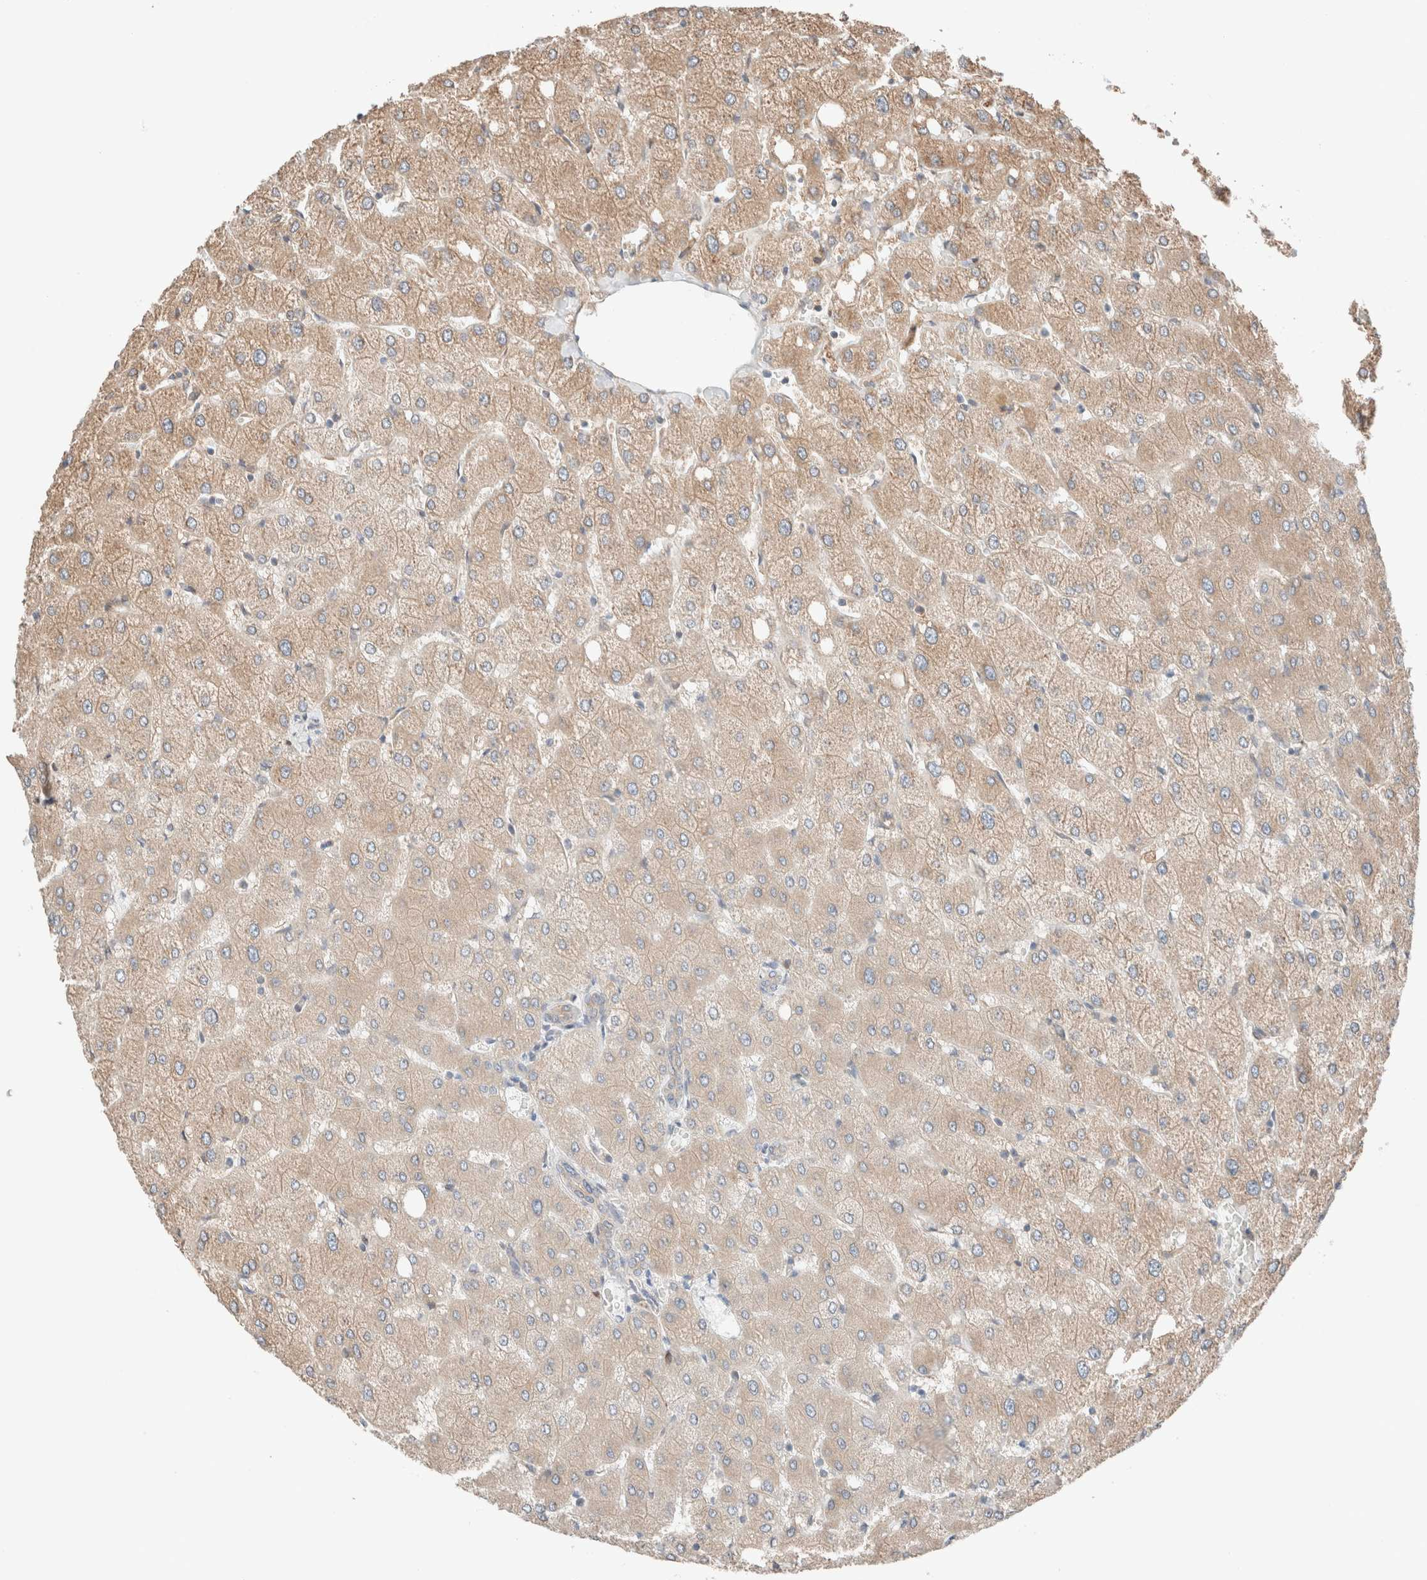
{"staining": {"intensity": "weak", "quantity": "<25%", "location": "cytoplasmic/membranous"}, "tissue": "liver", "cell_type": "Cholangiocytes", "image_type": "normal", "snomed": [{"axis": "morphology", "description": "Normal tissue, NOS"}, {"axis": "topography", "description": "Liver"}], "caption": "This is a histopathology image of IHC staining of normal liver, which shows no expression in cholangiocytes. The staining was performed using DAB (3,3'-diaminobenzidine) to visualize the protein expression in brown, while the nuclei were stained in blue with hematoxylin (Magnification: 20x).", "gene": "PCM1", "patient": {"sex": "female", "age": 54}}